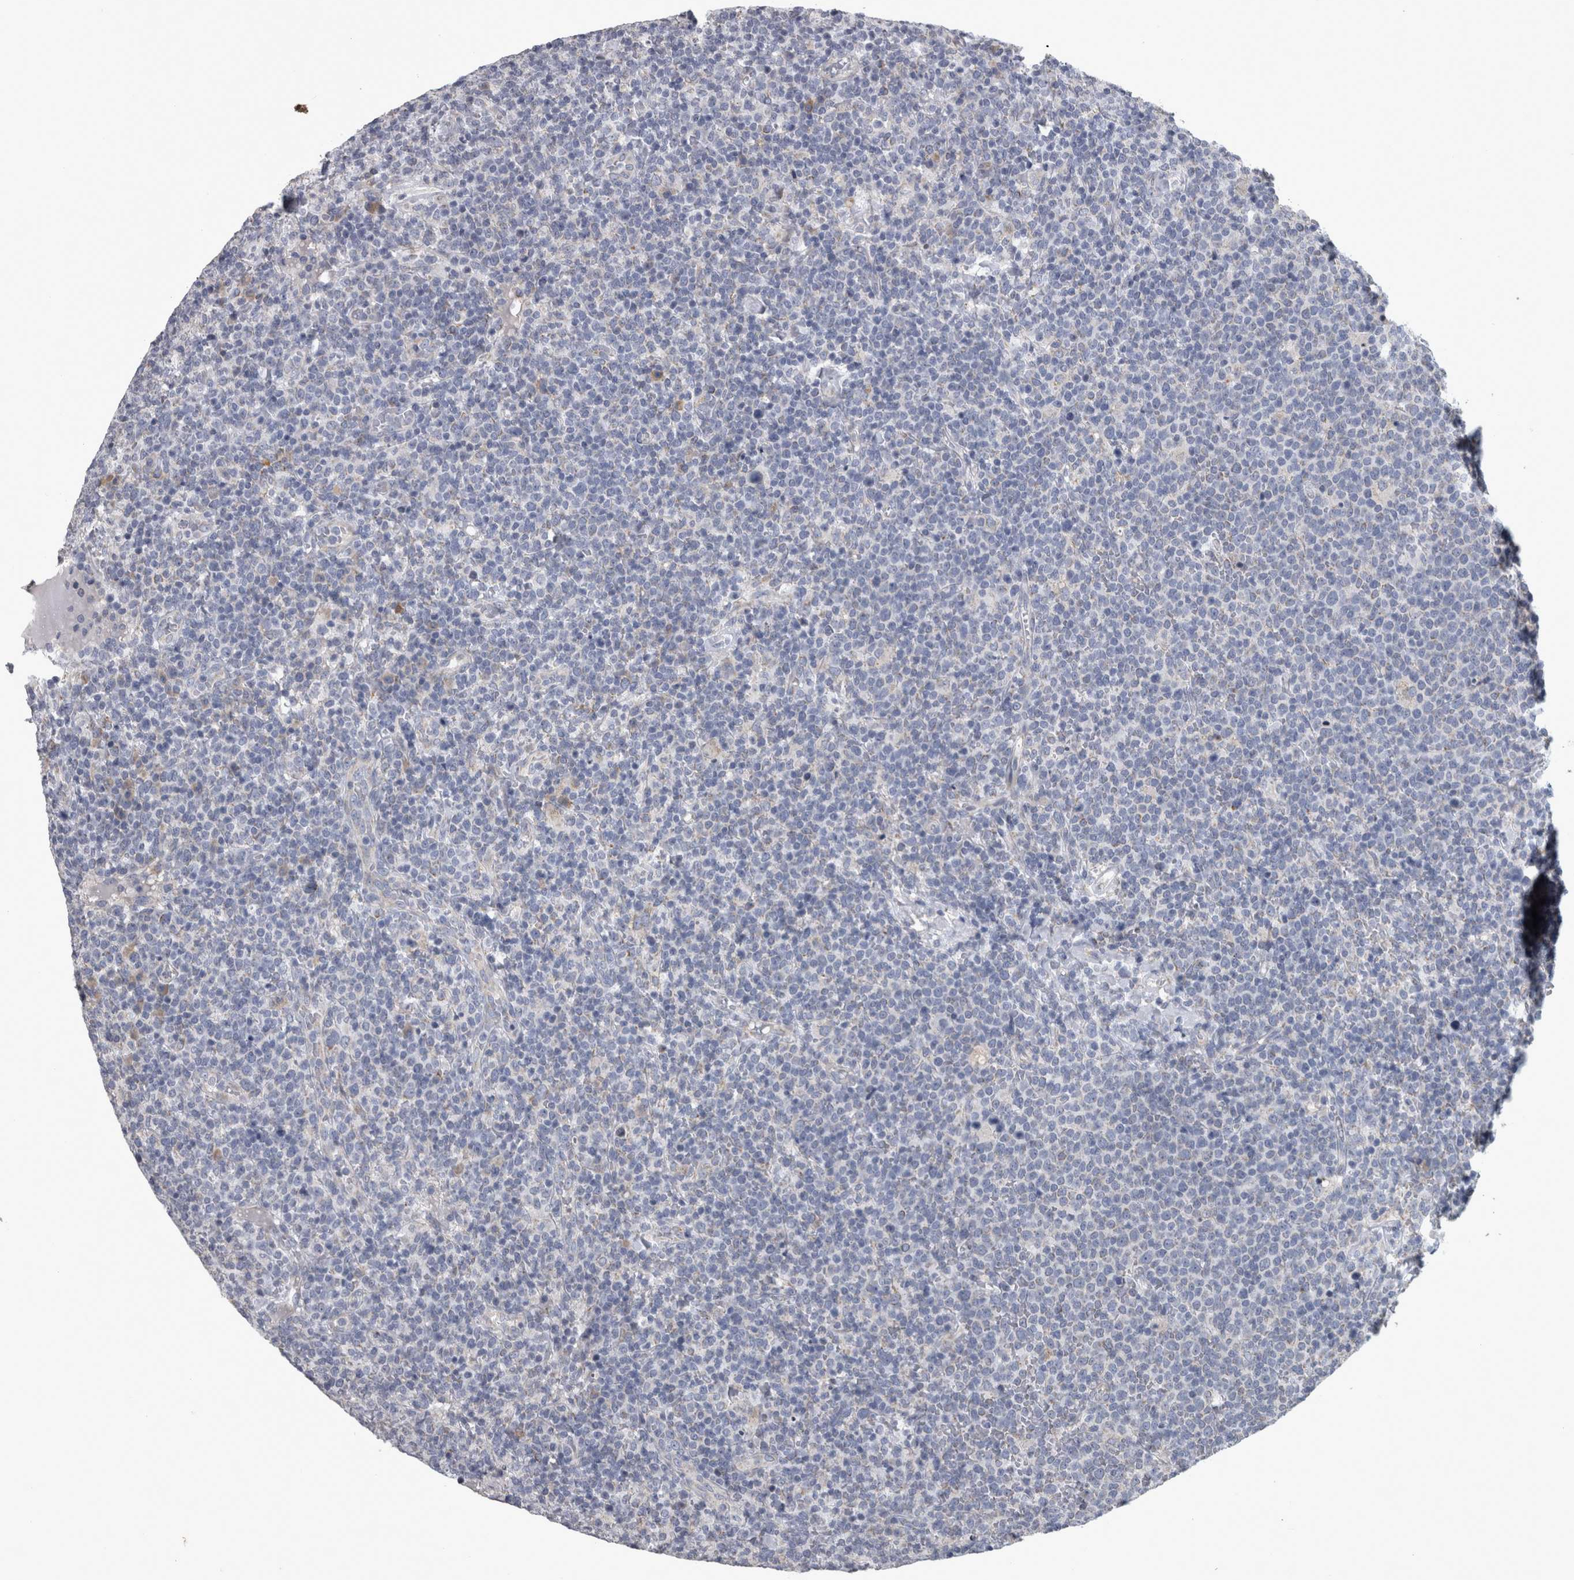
{"staining": {"intensity": "negative", "quantity": "none", "location": "none"}, "tissue": "lymphoma", "cell_type": "Tumor cells", "image_type": "cancer", "snomed": [{"axis": "morphology", "description": "Malignant lymphoma, non-Hodgkin's type, High grade"}, {"axis": "topography", "description": "Lymph node"}], "caption": "An immunohistochemistry (IHC) histopathology image of high-grade malignant lymphoma, non-Hodgkin's type is shown. There is no staining in tumor cells of high-grade malignant lymphoma, non-Hodgkin's type.", "gene": "DBT", "patient": {"sex": "male", "age": 61}}